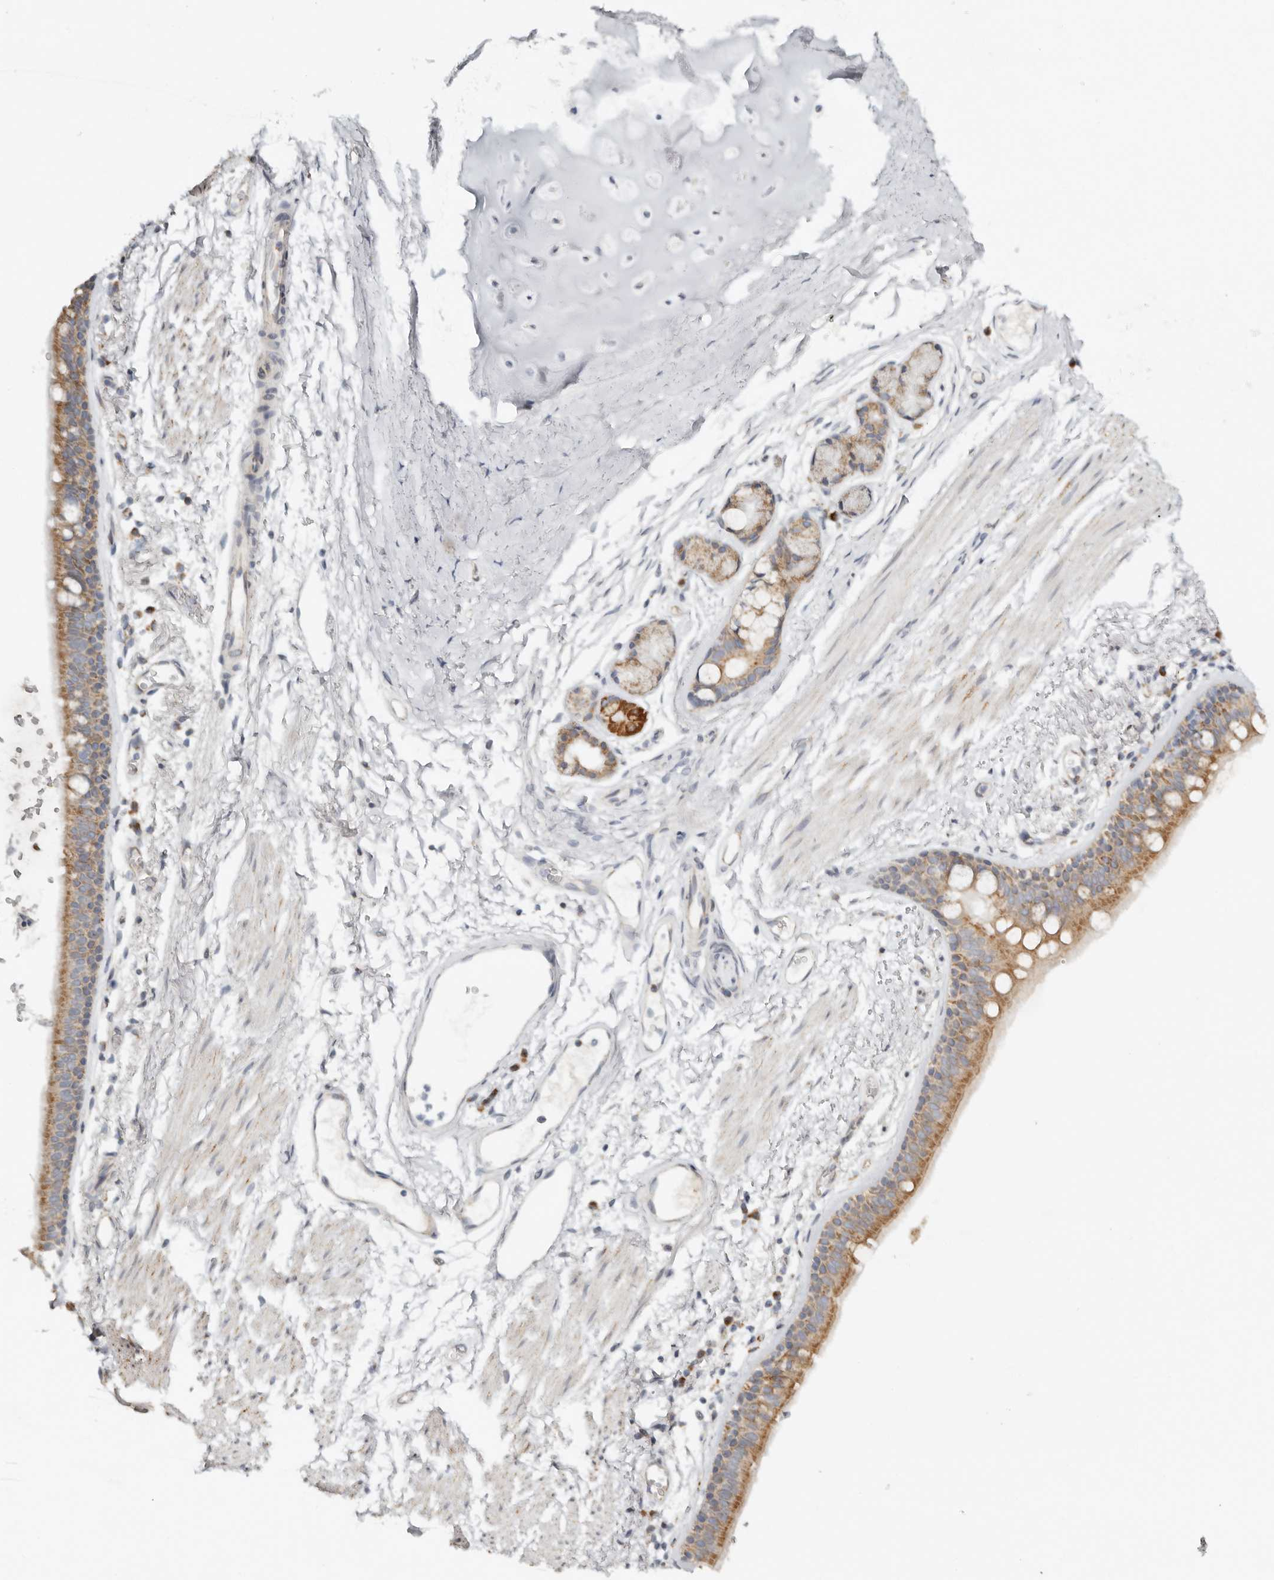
{"staining": {"intensity": "moderate", "quantity": ">75%", "location": "cytoplasmic/membranous"}, "tissue": "bronchus", "cell_type": "Respiratory epithelial cells", "image_type": "normal", "snomed": [{"axis": "morphology", "description": "Normal tissue, NOS"}, {"axis": "topography", "description": "Lymph node"}, {"axis": "topography", "description": "Bronchus"}], "caption": "Immunohistochemistry of benign bronchus displays medium levels of moderate cytoplasmic/membranous positivity in about >75% of respiratory epithelial cells.", "gene": "KDF1", "patient": {"sex": "female", "age": 70}}